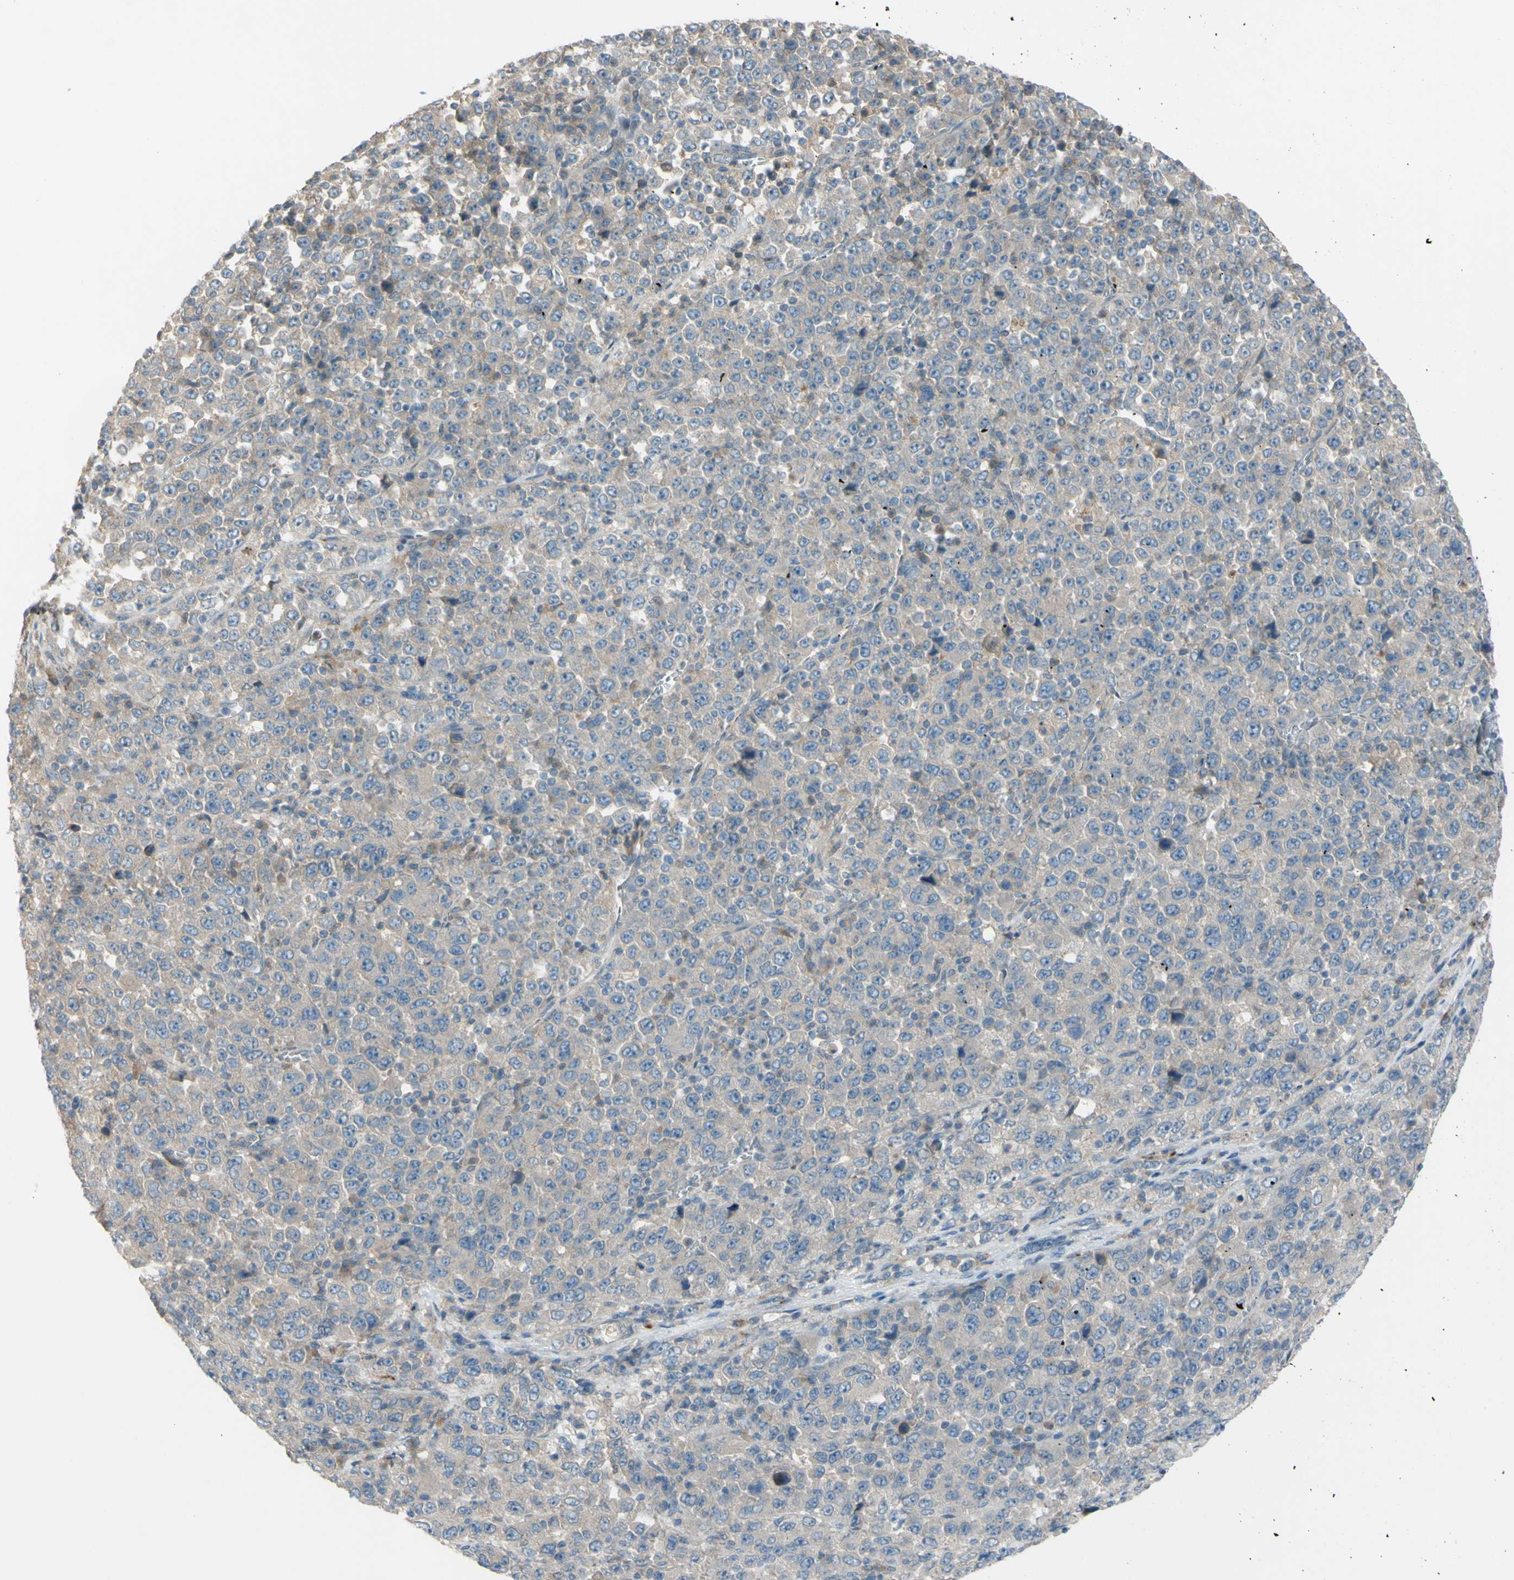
{"staining": {"intensity": "weak", "quantity": ">75%", "location": "cytoplasmic/membranous"}, "tissue": "stomach cancer", "cell_type": "Tumor cells", "image_type": "cancer", "snomed": [{"axis": "morphology", "description": "Normal tissue, NOS"}, {"axis": "morphology", "description": "Adenocarcinoma, NOS"}, {"axis": "topography", "description": "Stomach, upper"}, {"axis": "topography", "description": "Stomach"}], "caption": "Immunohistochemistry (IHC) of human adenocarcinoma (stomach) reveals low levels of weak cytoplasmic/membranous staining in approximately >75% of tumor cells. The staining is performed using DAB (3,3'-diaminobenzidine) brown chromogen to label protein expression. The nuclei are counter-stained blue using hematoxylin.", "gene": "AFP", "patient": {"sex": "male", "age": 59}}